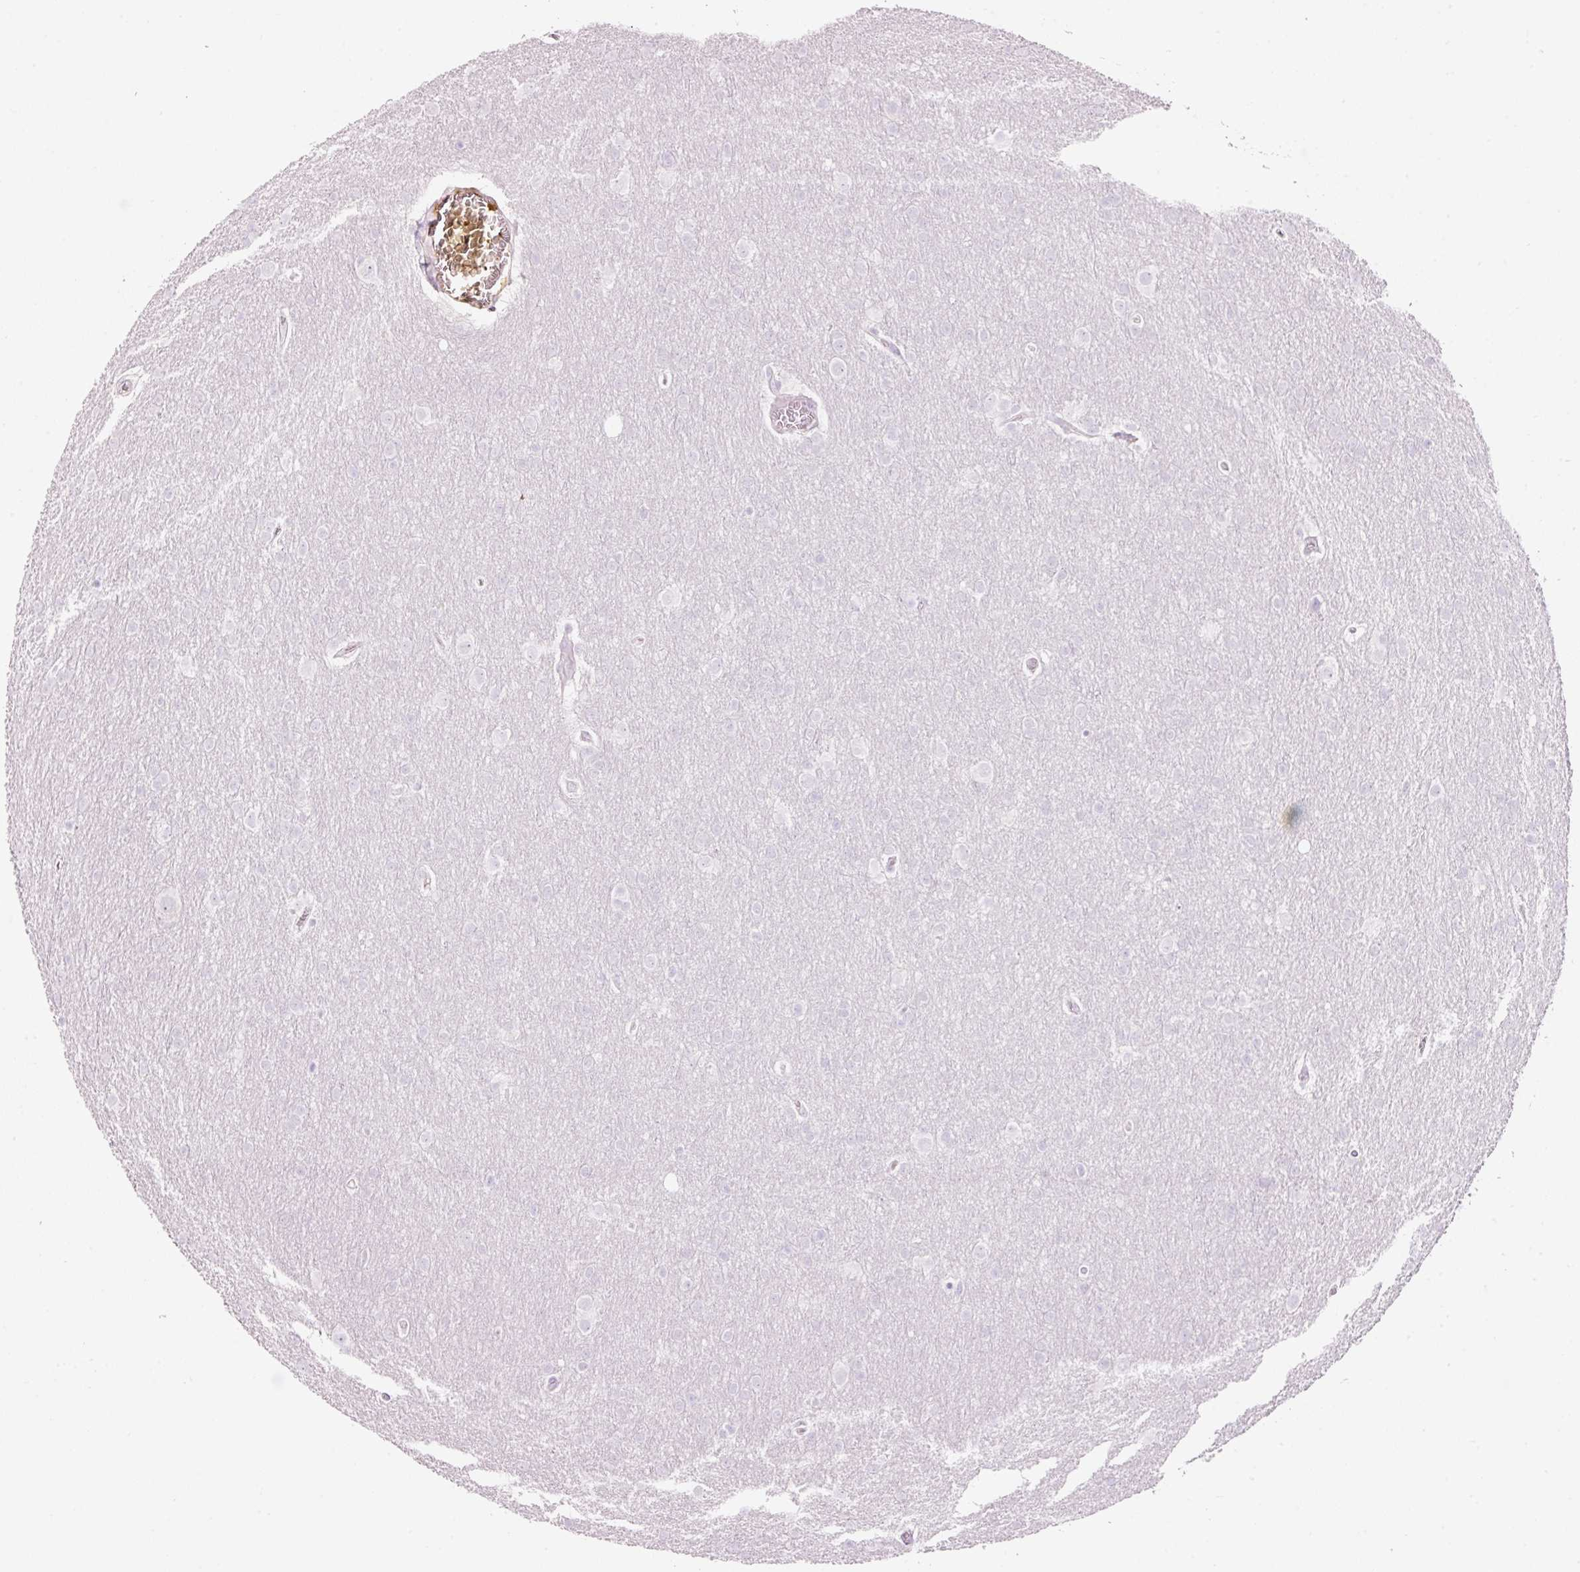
{"staining": {"intensity": "negative", "quantity": "none", "location": "none"}, "tissue": "glioma", "cell_type": "Tumor cells", "image_type": "cancer", "snomed": [{"axis": "morphology", "description": "Glioma, malignant, Low grade"}, {"axis": "topography", "description": "Brain"}], "caption": "High power microscopy photomicrograph of an immunohistochemistry (IHC) photomicrograph of glioma, revealing no significant positivity in tumor cells.", "gene": "CMA1", "patient": {"sex": "female", "age": 32}}